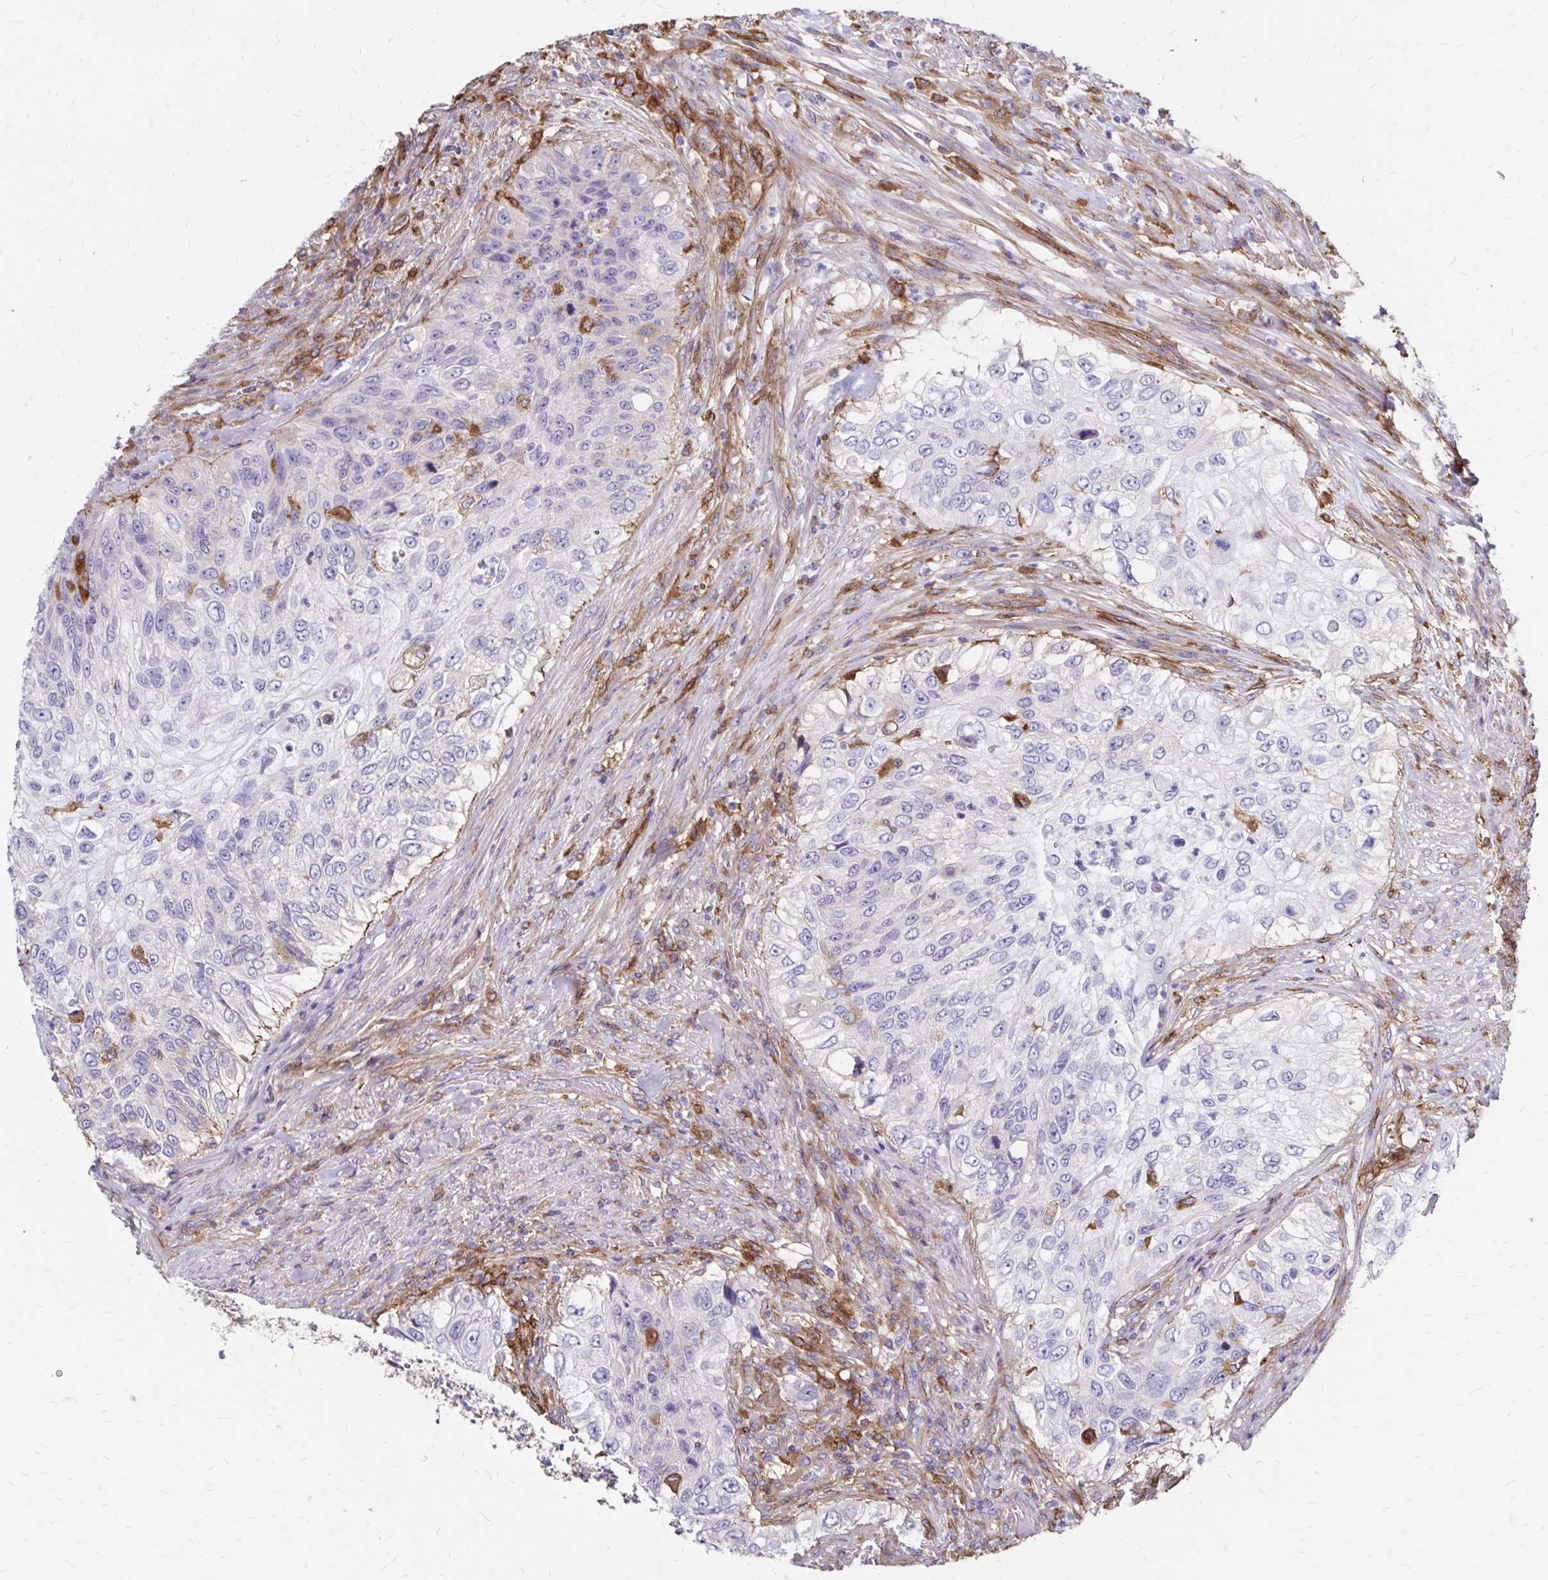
{"staining": {"intensity": "negative", "quantity": "none", "location": "none"}, "tissue": "urothelial cancer", "cell_type": "Tumor cells", "image_type": "cancer", "snomed": [{"axis": "morphology", "description": "Urothelial carcinoma, High grade"}, {"axis": "topography", "description": "Urinary bladder"}], "caption": "The histopathology image shows no significant positivity in tumor cells of urothelial cancer. (DAB immunohistochemistry (IHC) visualized using brightfield microscopy, high magnification).", "gene": "TNS3", "patient": {"sex": "female", "age": 60}}